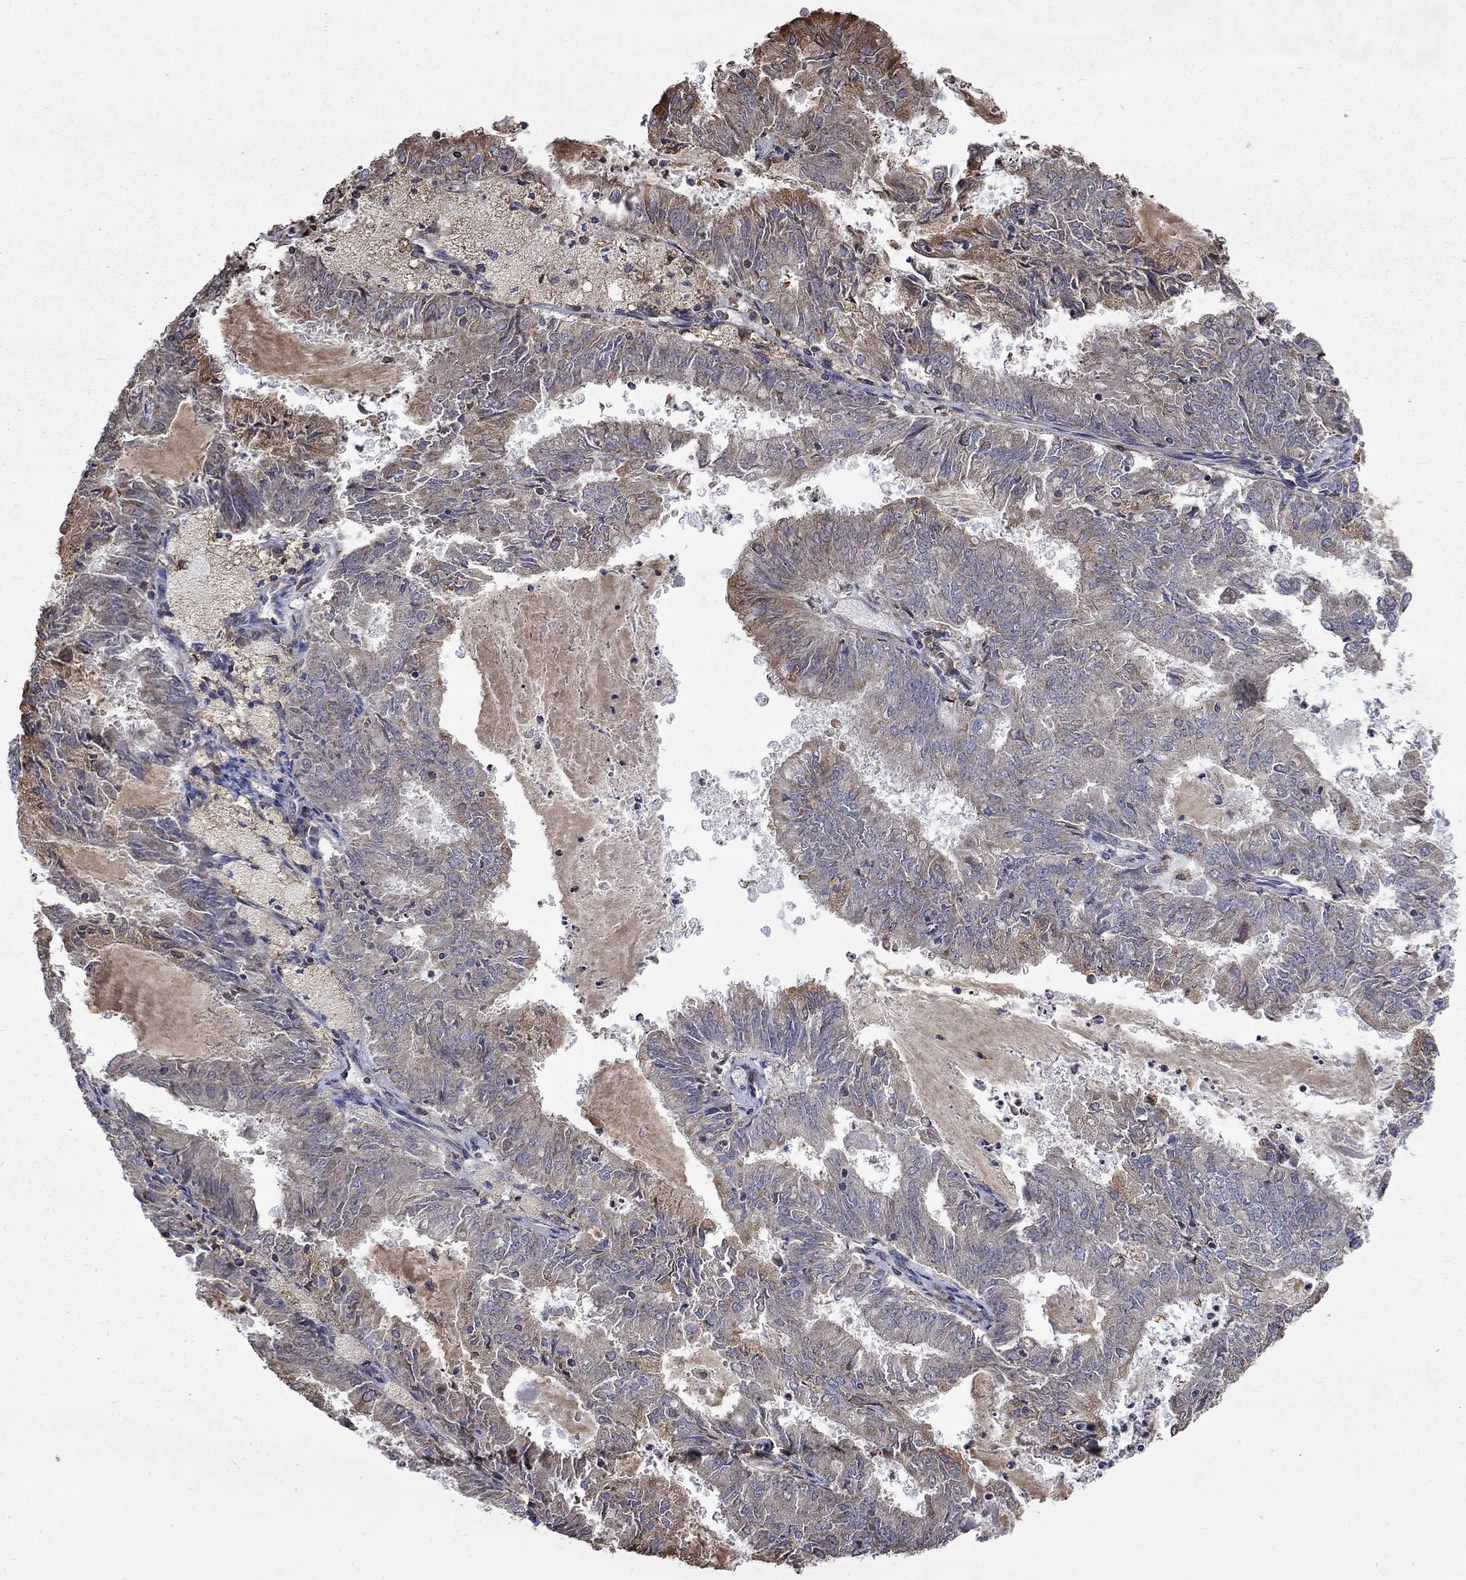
{"staining": {"intensity": "weak", "quantity": "<25%", "location": "cytoplasmic/membranous"}, "tissue": "endometrial cancer", "cell_type": "Tumor cells", "image_type": "cancer", "snomed": [{"axis": "morphology", "description": "Adenocarcinoma, NOS"}, {"axis": "topography", "description": "Endometrium"}], "caption": "Adenocarcinoma (endometrial) was stained to show a protein in brown. There is no significant positivity in tumor cells. (Stains: DAB immunohistochemistry with hematoxylin counter stain, Microscopy: brightfield microscopy at high magnification).", "gene": "ESRRA", "patient": {"sex": "female", "age": 57}}